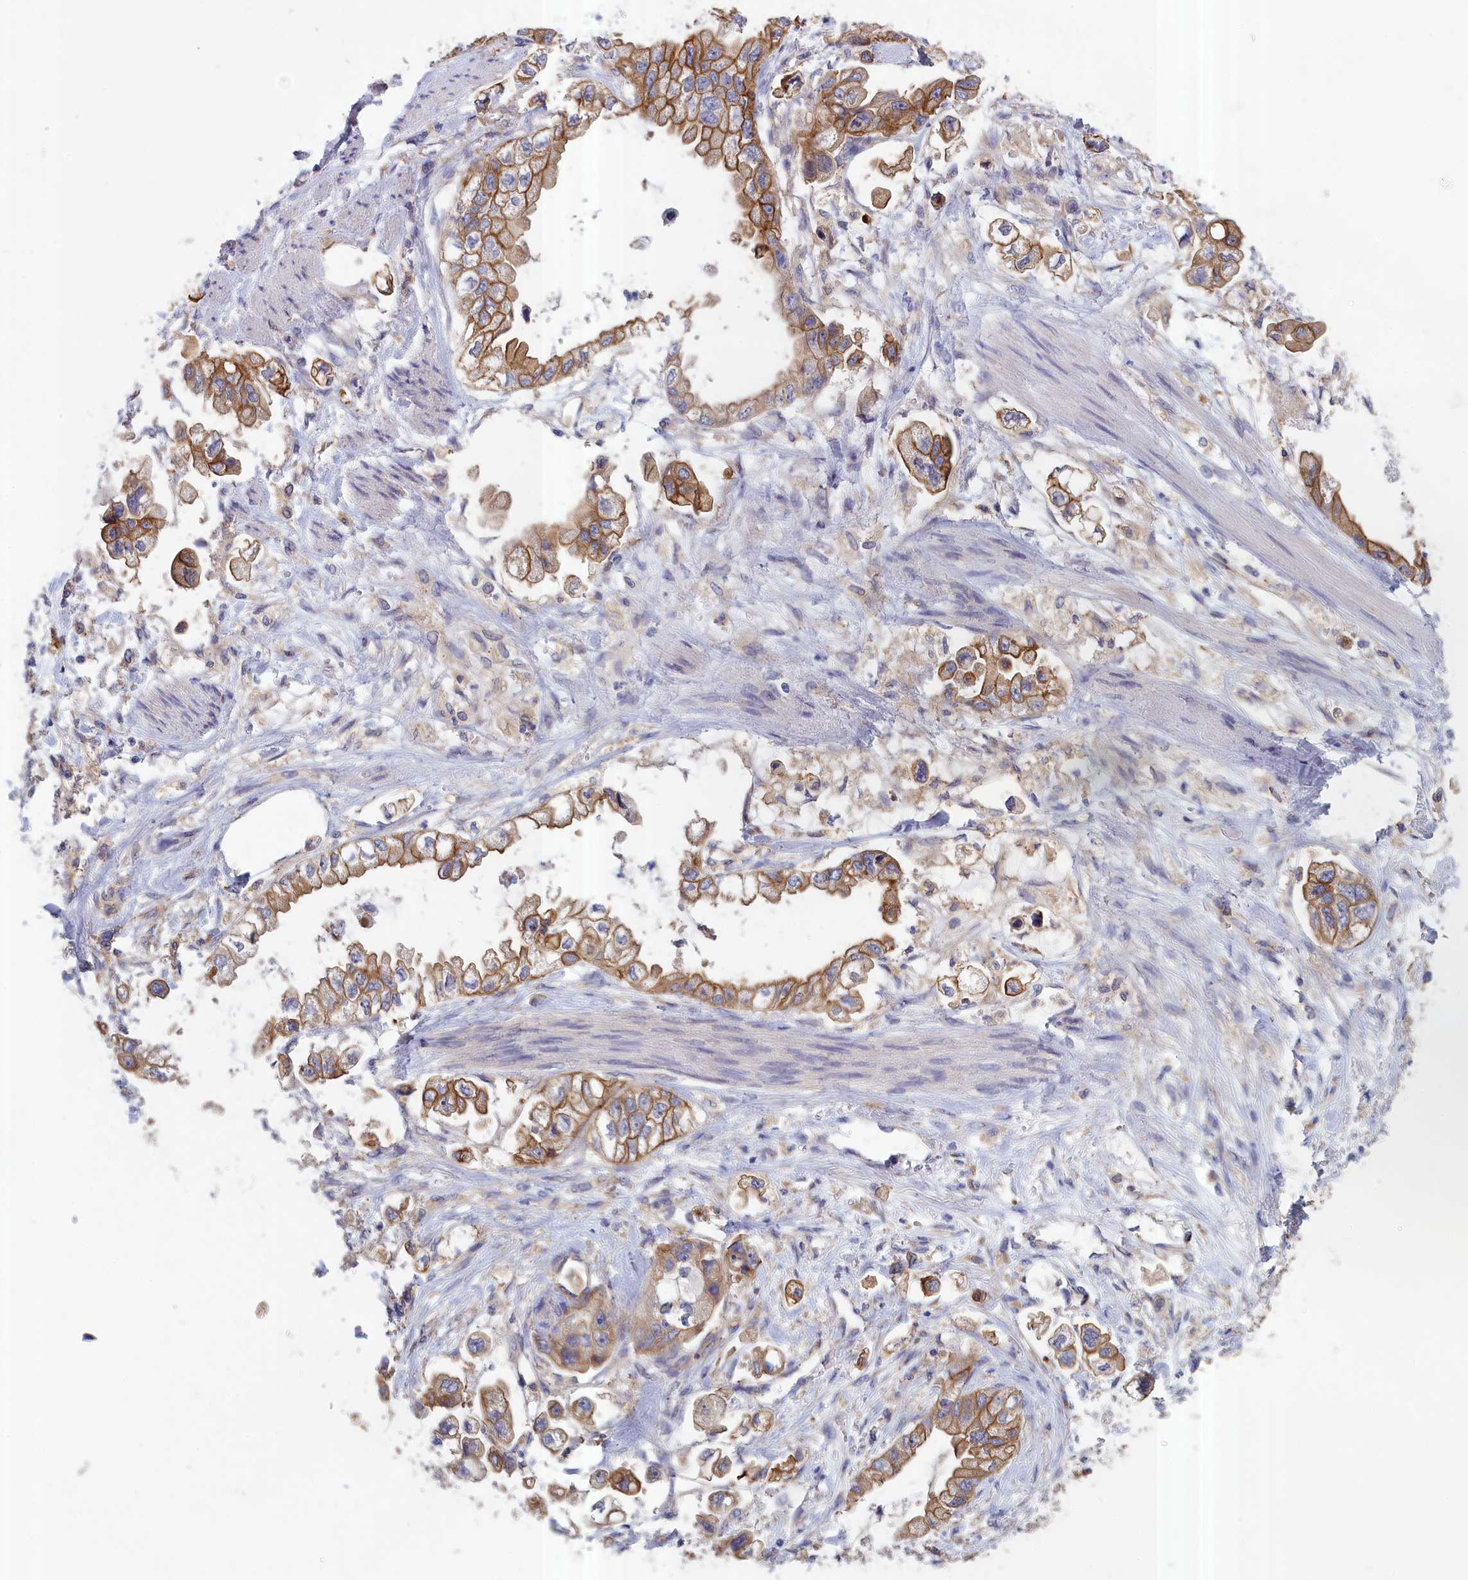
{"staining": {"intensity": "moderate", "quantity": ">75%", "location": "cytoplasmic/membranous"}, "tissue": "stomach cancer", "cell_type": "Tumor cells", "image_type": "cancer", "snomed": [{"axis": "morphology", "description": "Adenocarcinoma, NOS"}, {"axis": "topography", "description": "Stomach"}], "caption": "Approximately >75% of tumor cells in stomach cancer (adenocarcinoma) show moderate cytoplasmic/membranous protein staining as visualized by brown immunohistochemical staining.", "gene": "COL19A1", "patient": {"sex": "male", "age": 62}}